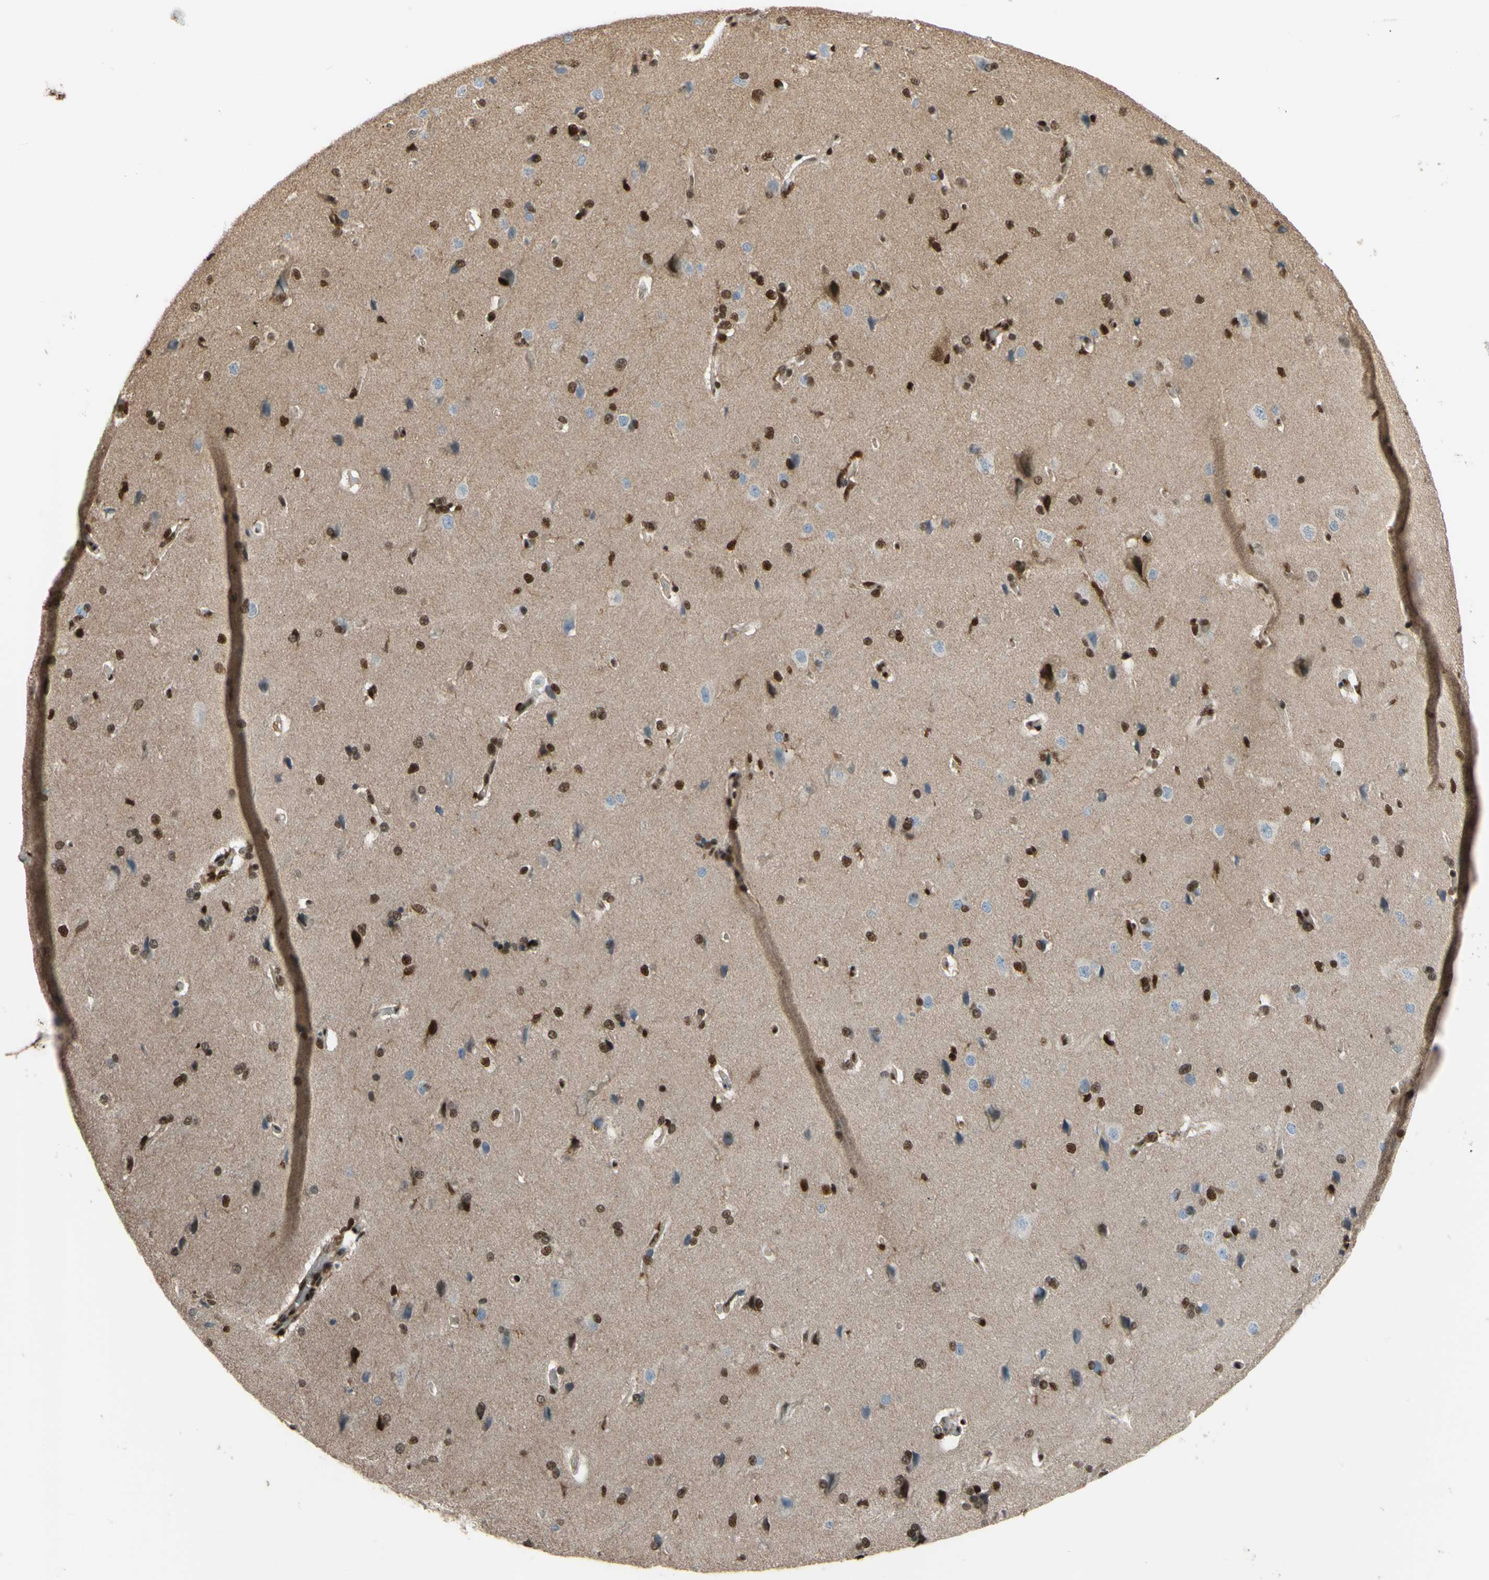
{"staining": {"intensity": "strong", "quantity": "25%-75%", "location": "nuclear"}, "tissue": "cerebral cortex", "cell_type": "Endothelial cells", "image_type": "normal", "snomed": [{"axis": "morphology", "description": "Normal tissue, NOS"}, {"axis": "topography", "description": "Cerebral cortex"}], "caption": "The photomicrograph exhibits a brown stain indicating the presence of a protein in the nuclear of endothelial cells in cerebral cortex.", "gene": "FKBP5", "patient": {"sex": "male", "age": 62}}